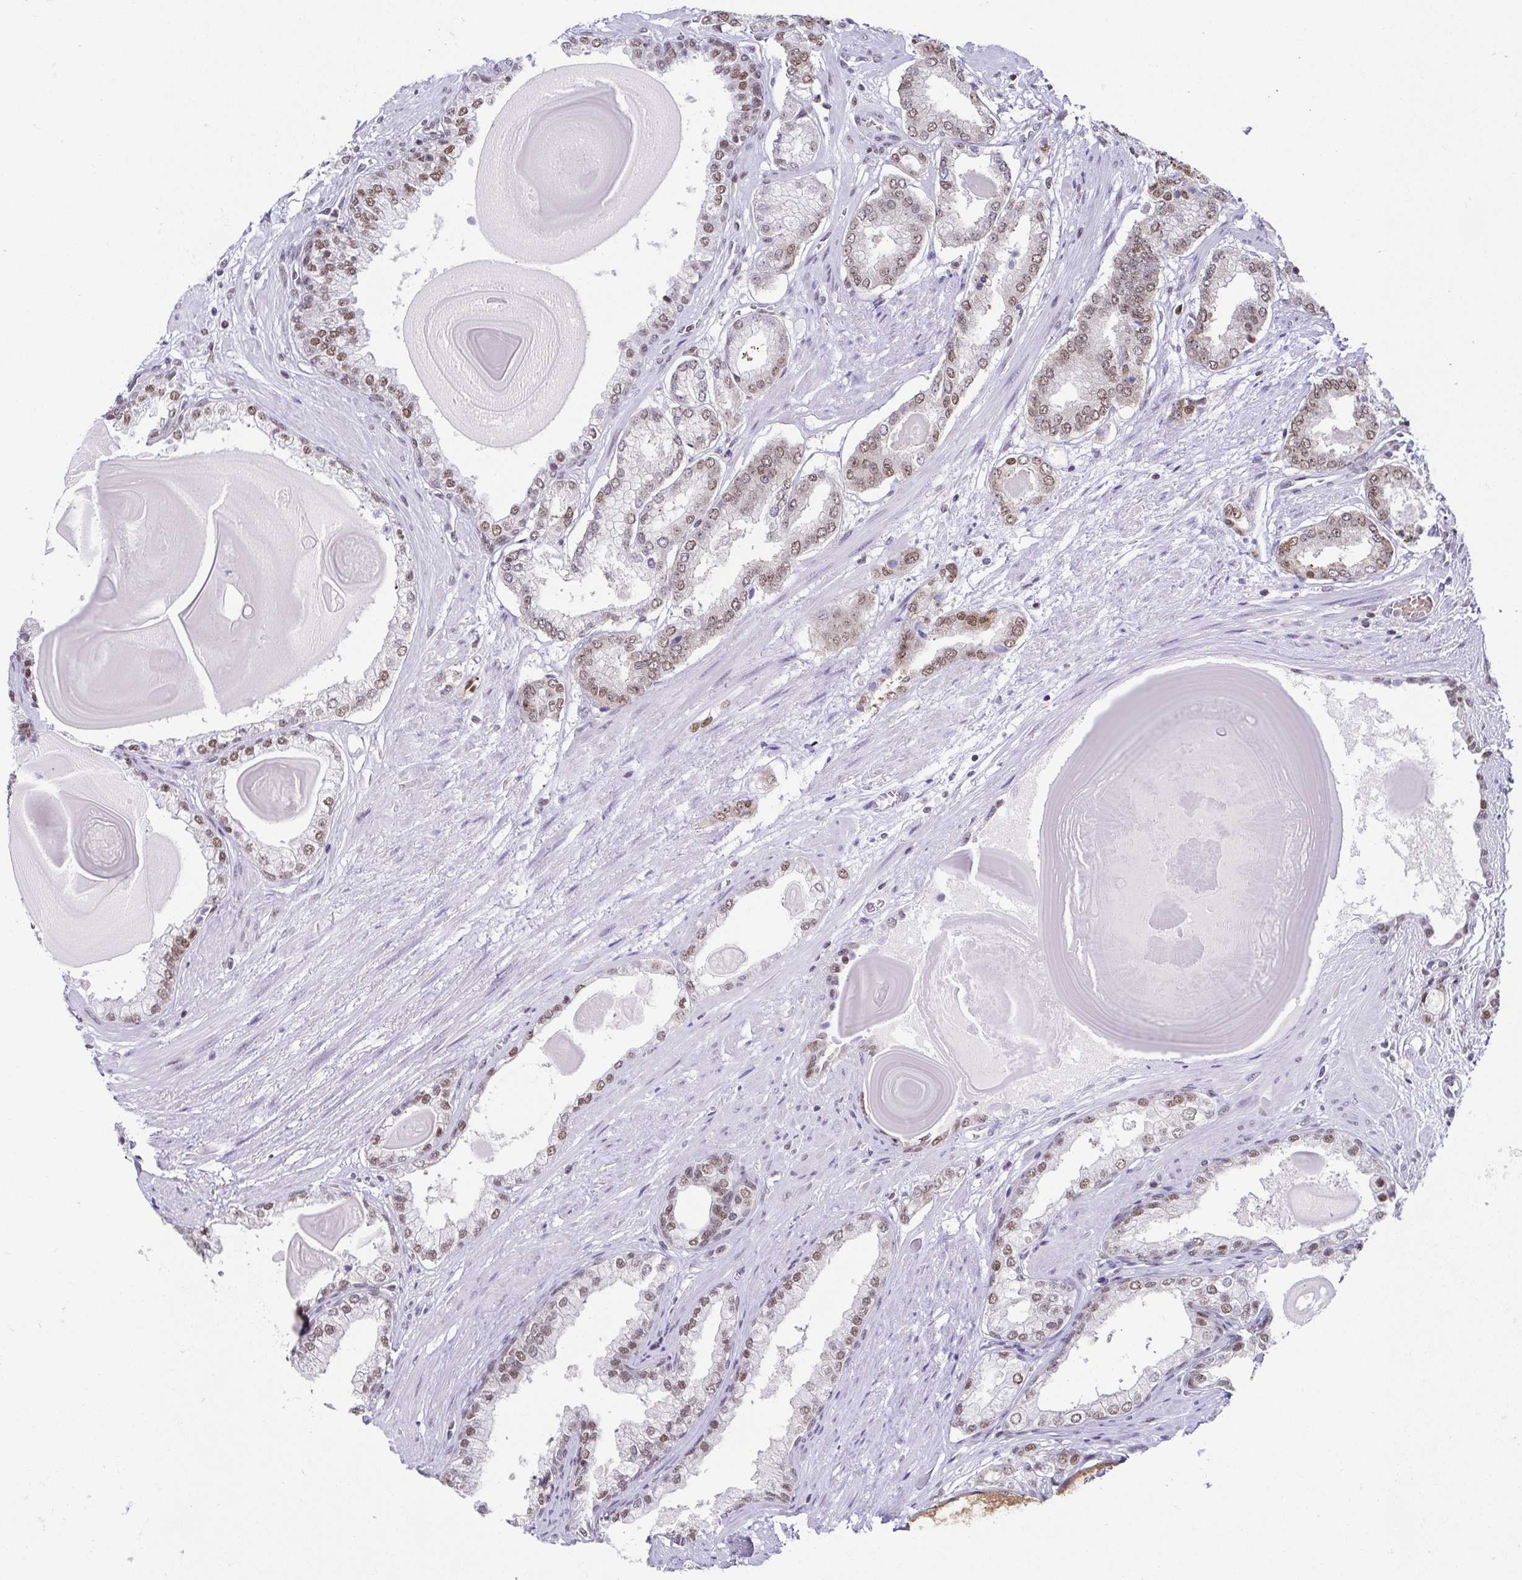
{"staining": {"intensity": "weak", "quantity": ">75%", "location": "nuclear"}, "tissue": "prostate cancer", "cell_type": "Tumor cells", "image_type": "cancer", "snomed": [{"axis": "morphology", "description": "Adenocarcinoma, Low grade"}, {"axis": "topography", "description": "Prostate"}], "caption": "Immunohistochemistry (IHC) (DAB (3,3'-diaminobenzidine)) staining of human adenocarcinoma (low-grade) (prostate) shows weak nuclear protein positivity in approximately >75% of tumor cells.", "gene": "EWSR1", "patient": {"sex": "male", "age": 64}}